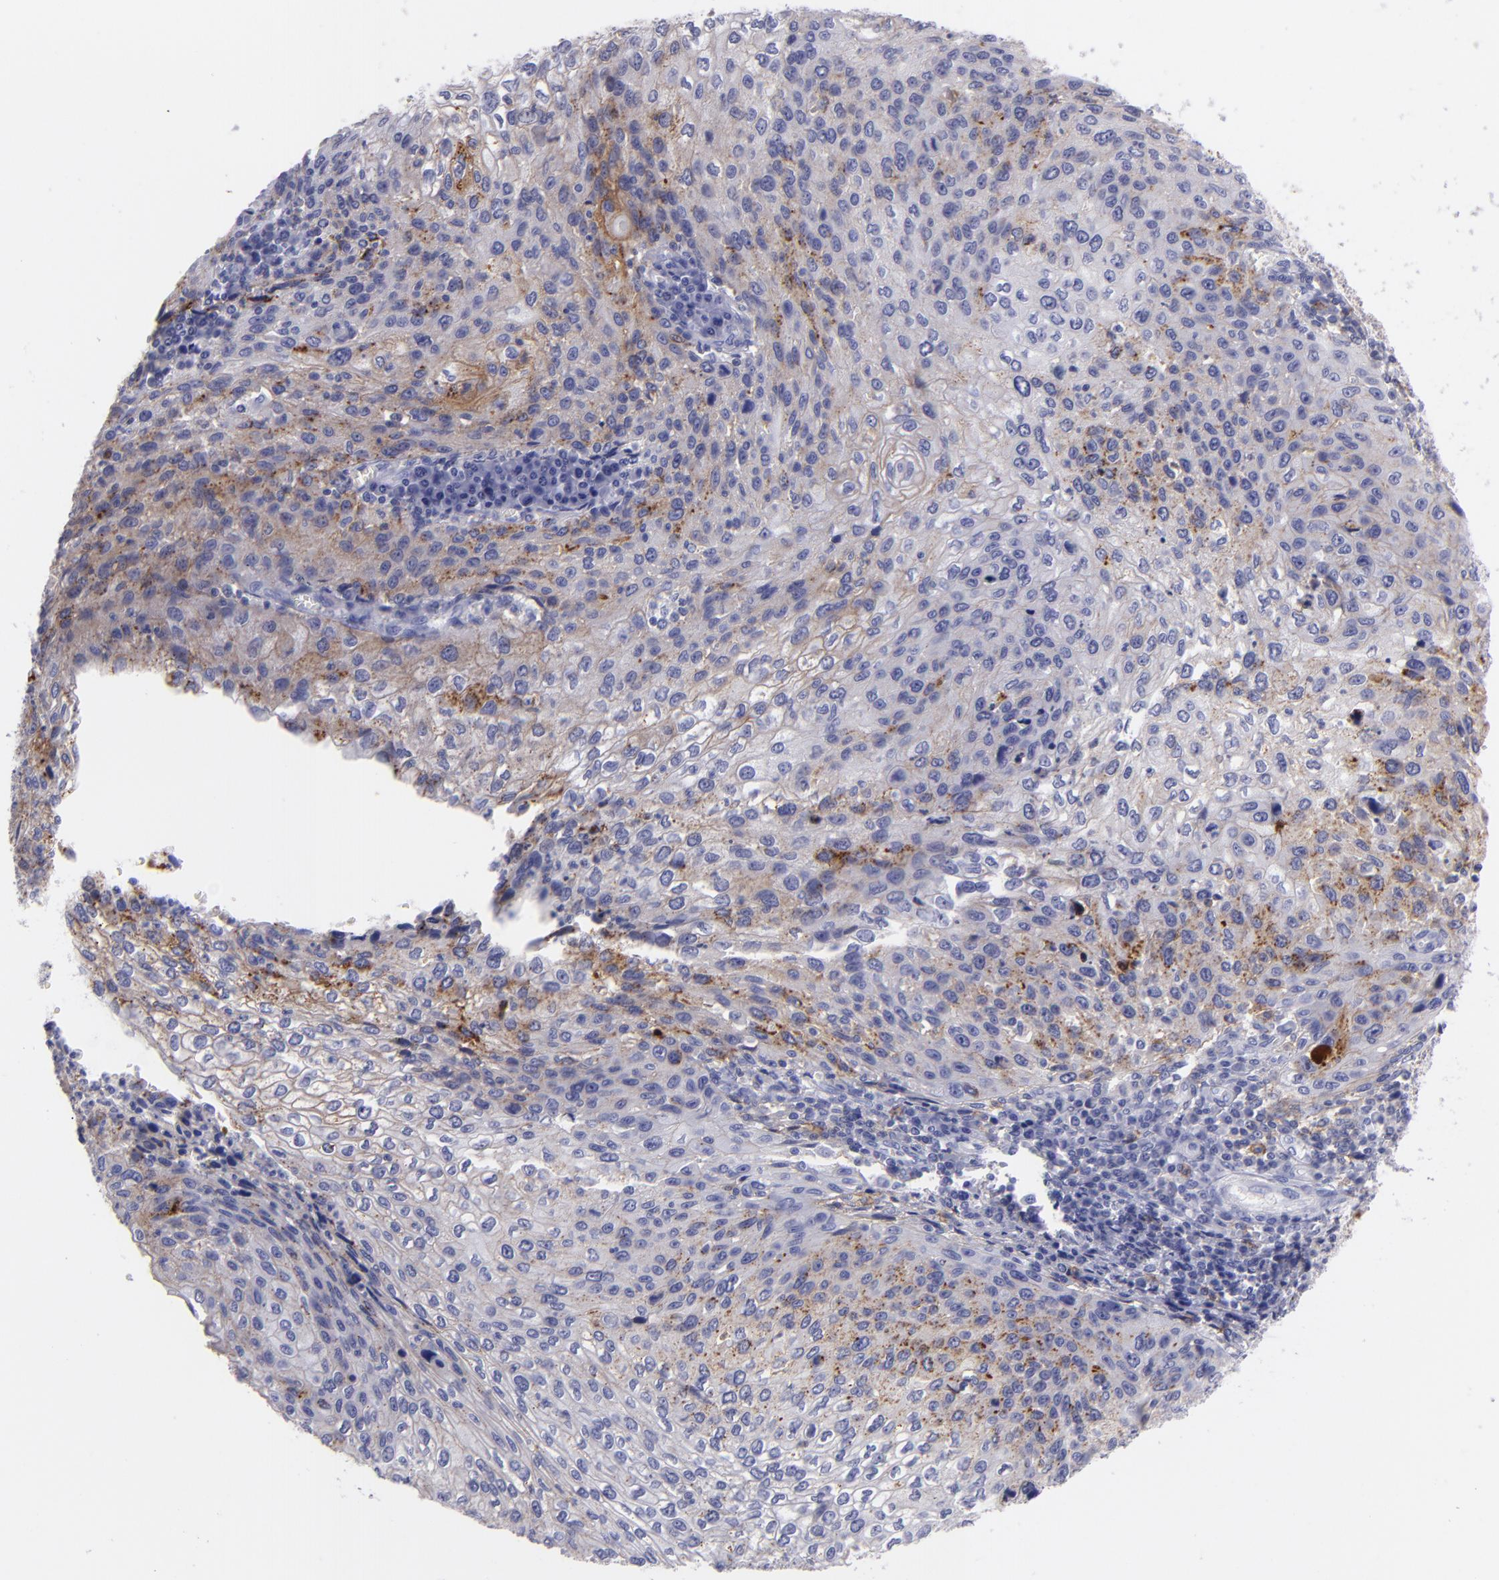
{"staining": {"intensity": "moderate", "quantity": "<25%", "location": "cytoplasmic/membranous"}, "tissue": "cervical cancer", "cell_type": "Tumor cells", "image_type": "cancer", "snomed": [{"axis": "morphology", "description": "Squamous cell carcinoma, NOS"}, {"axis": "topography", "description": "Cervix"}], "caption": "Immunohistochemistry (IHC) (DAB) staining of human cervical cancer demonstrates moderate cytoplasmic/membranous protein positivity in about <25% of tumor cells.", "gene": "CD82", "patient": {"sex": "female", "age": 32}}